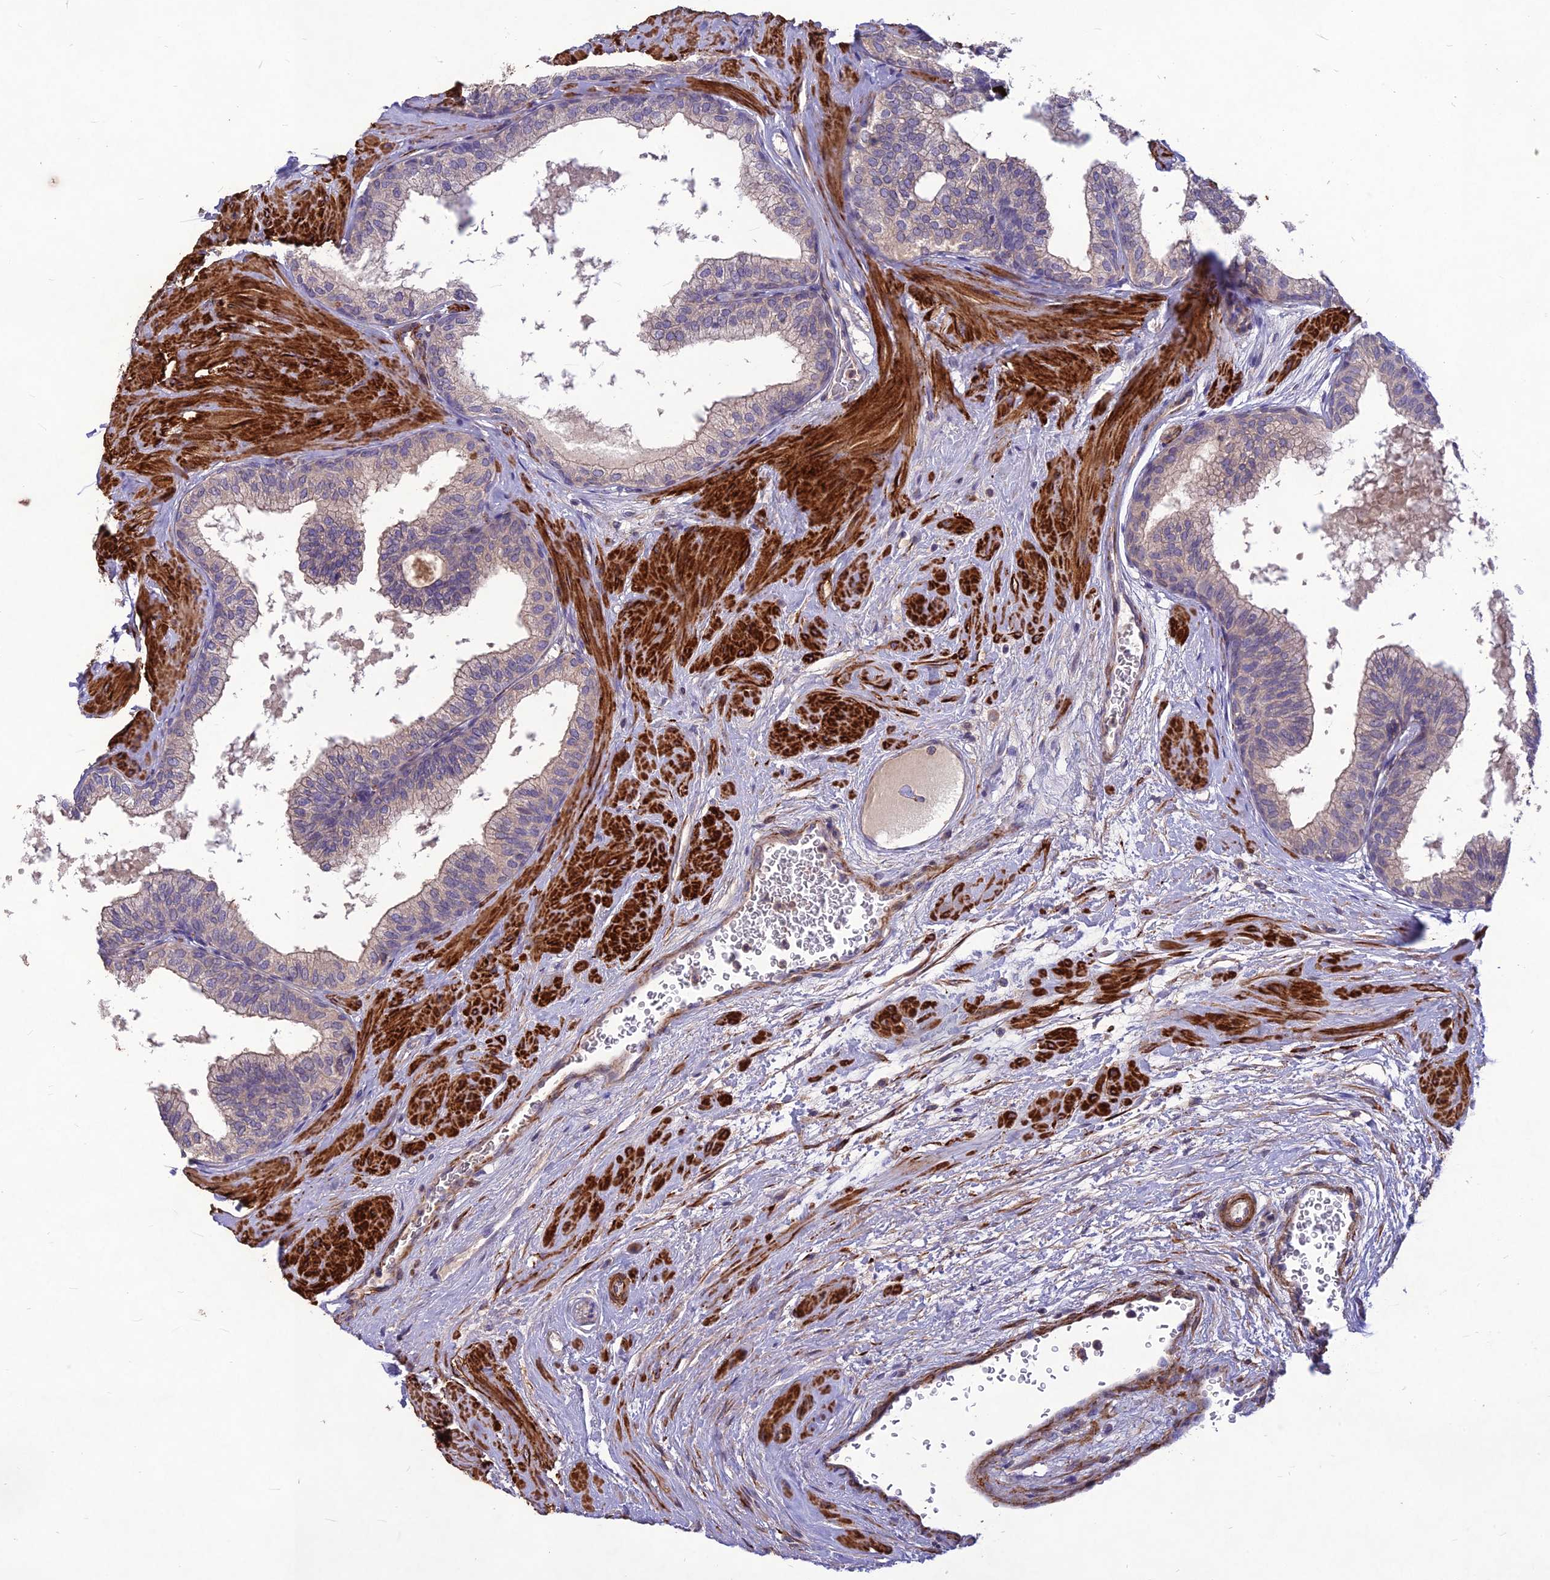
{"staining": {"intensity": "negative", "quantity": "none", "location": "none"}, "tissue": "prostate", "cell_type": "Glandular cells", "image_type": "normal", "snomed": [{"axis": "morphology", "description": "Normal tissue, NOS"}, {"axis": "topography", "description": "Prostate"}], "caption": "Immunohistochemistry image of unremarkable human prostate stained for a protein (brown), which reveals no expression in glandular cells.", "gene": "CLUH", "patient": {"sex": "male", "age": 60}}